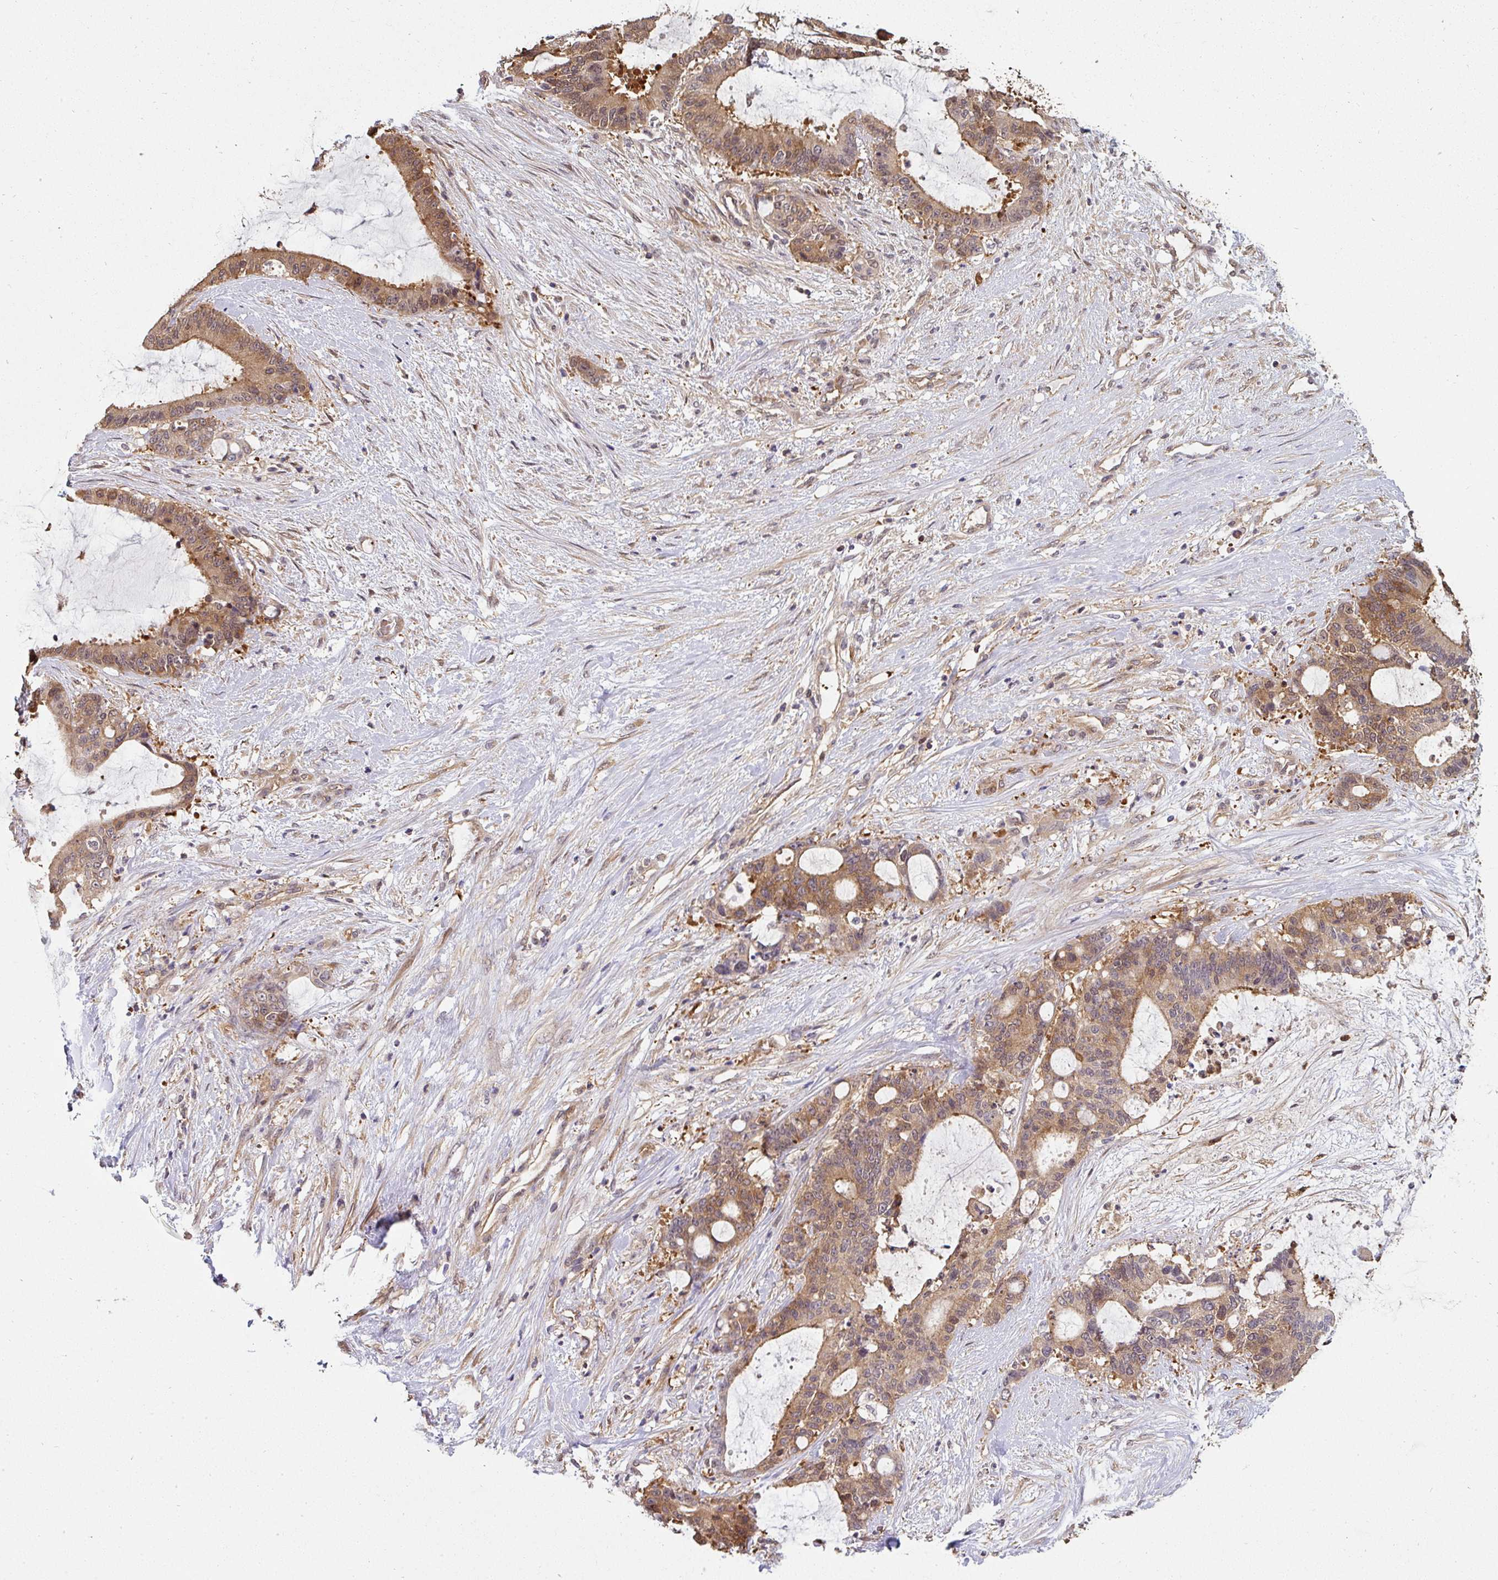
{"staining": {"intensity": "moderate", "quantity": ">75%", "location": "cytoplasmic/membranous,nuclear"}, "tissue": "liver cancer", "cell_type": "Tumor cells", "image_type": "cancer", "snomed": [{"axis": "morphology", "description": "Normal tissue, NOS"}, {"axis": "morphology", "description": "Cholangiocarcinoma"}, {"axis": "topography", "description": "Liver"}, {"axis": "topography", "description": "Peripheral nerve tissue"}], "caption": "Human liver cancer stained with a brown dye displays moderate cytoplasmic/membranous and nuclear positive staining in approximately >75% of tumor cells.", "gene": "ST13", "patient": {"sex": "female", "age": 73}}